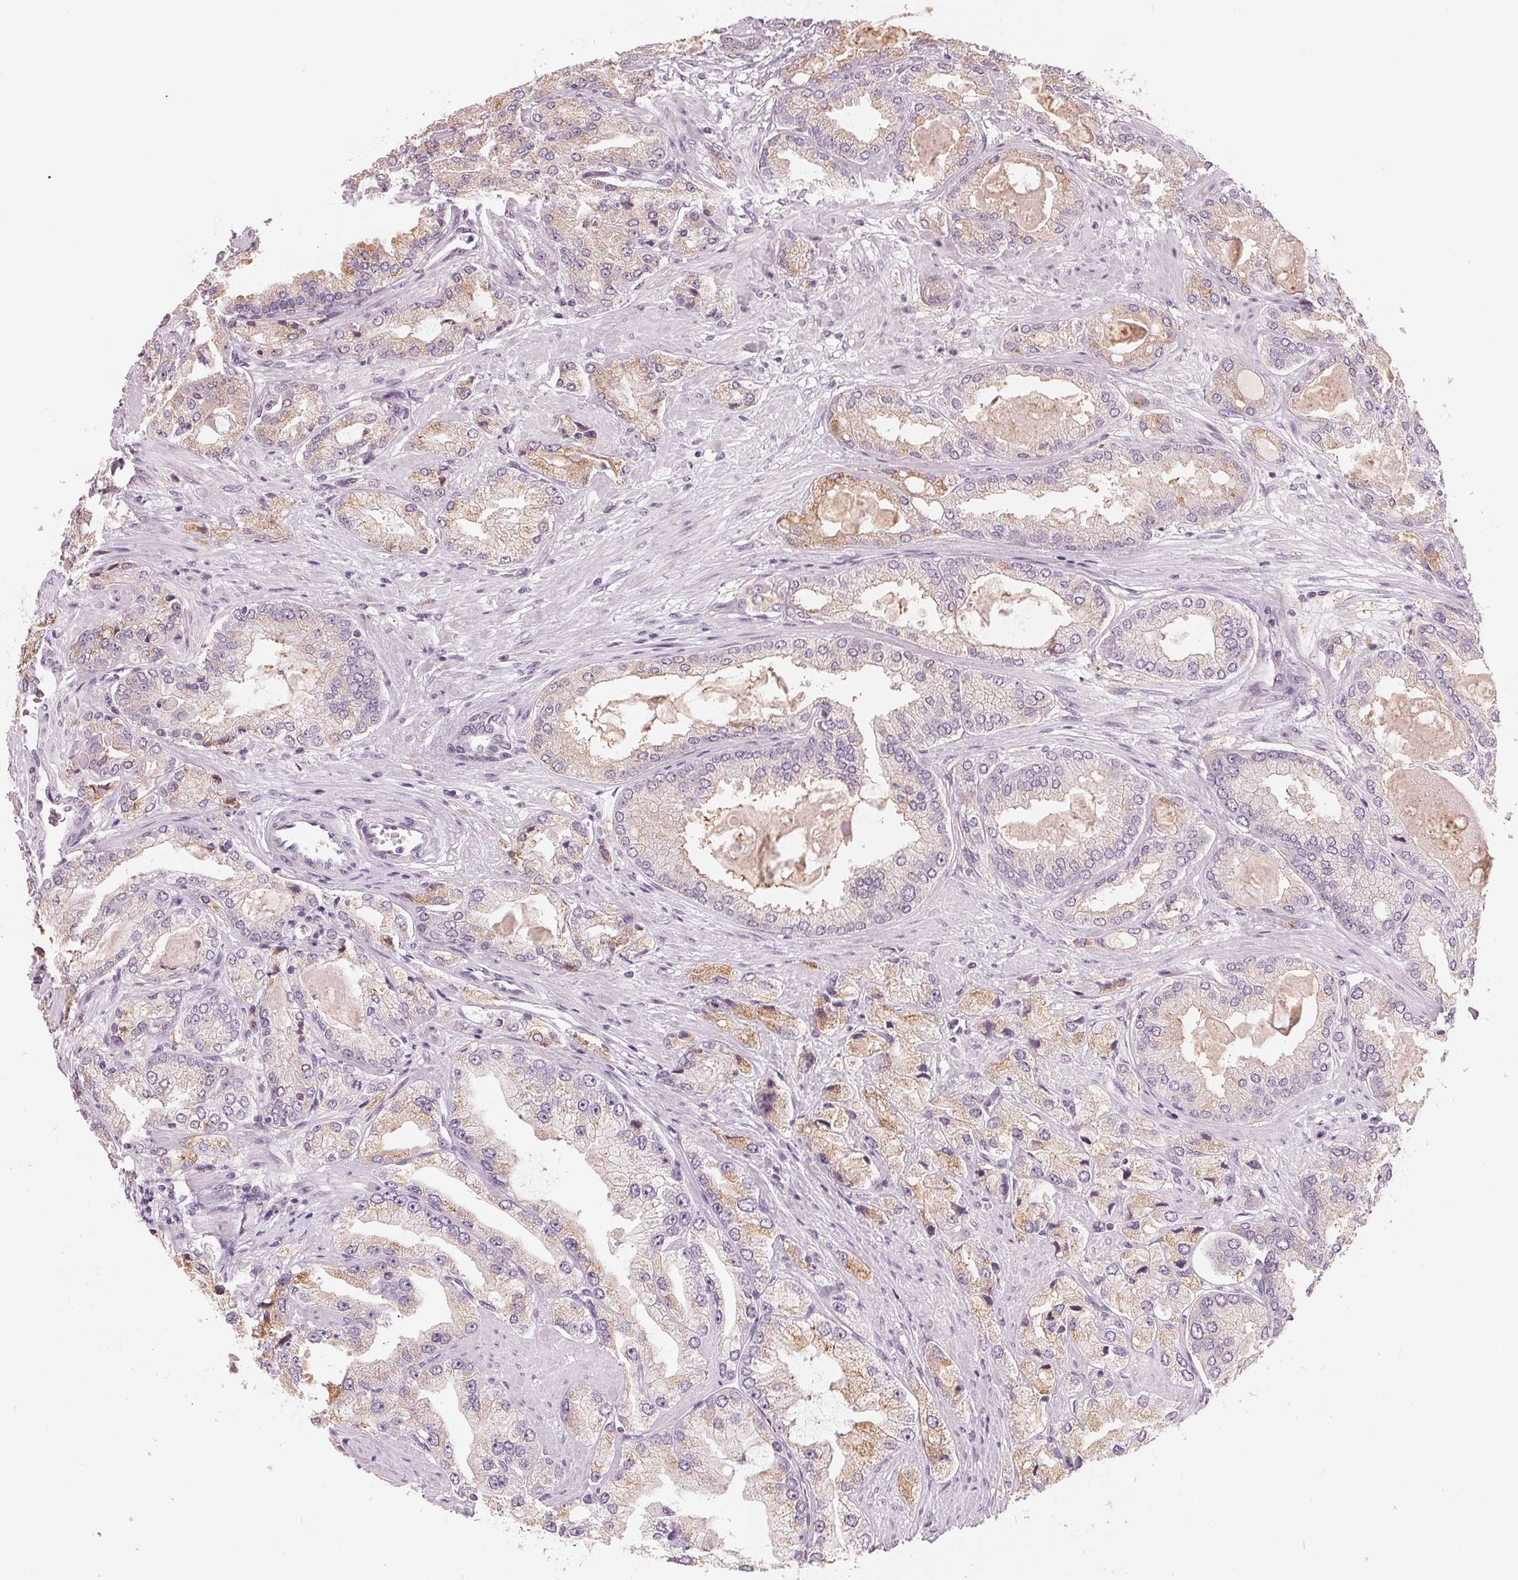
{"staining": {"intensity": "weak", "quantity": "<25%", "location": "cytoplasmic/membranous"}, "tissue": "prostate cancer", "cell_type": "Tumor cells", "image_type": "cancer", "snomed": [{"axis": "morphology", "description": "Adenocarcinoma, High grade"}, {"axis": "topography", "description": "Prostate"}], "caption": "Immunohistochemistry histopathology image of human adenocarcinoma (high-grade) (prostate) stained for a protein (brown), which exhibits no staining in tumor cells. (Stains: DAB (3,3'-diaminobenzidine) immunohistochemistry (IHC) with hematoxylin counter stain, Microscopy: brightfield microscopy at high magnification).", "gene": "IL9R", "patient": {"sex": "male", "age": 68}}